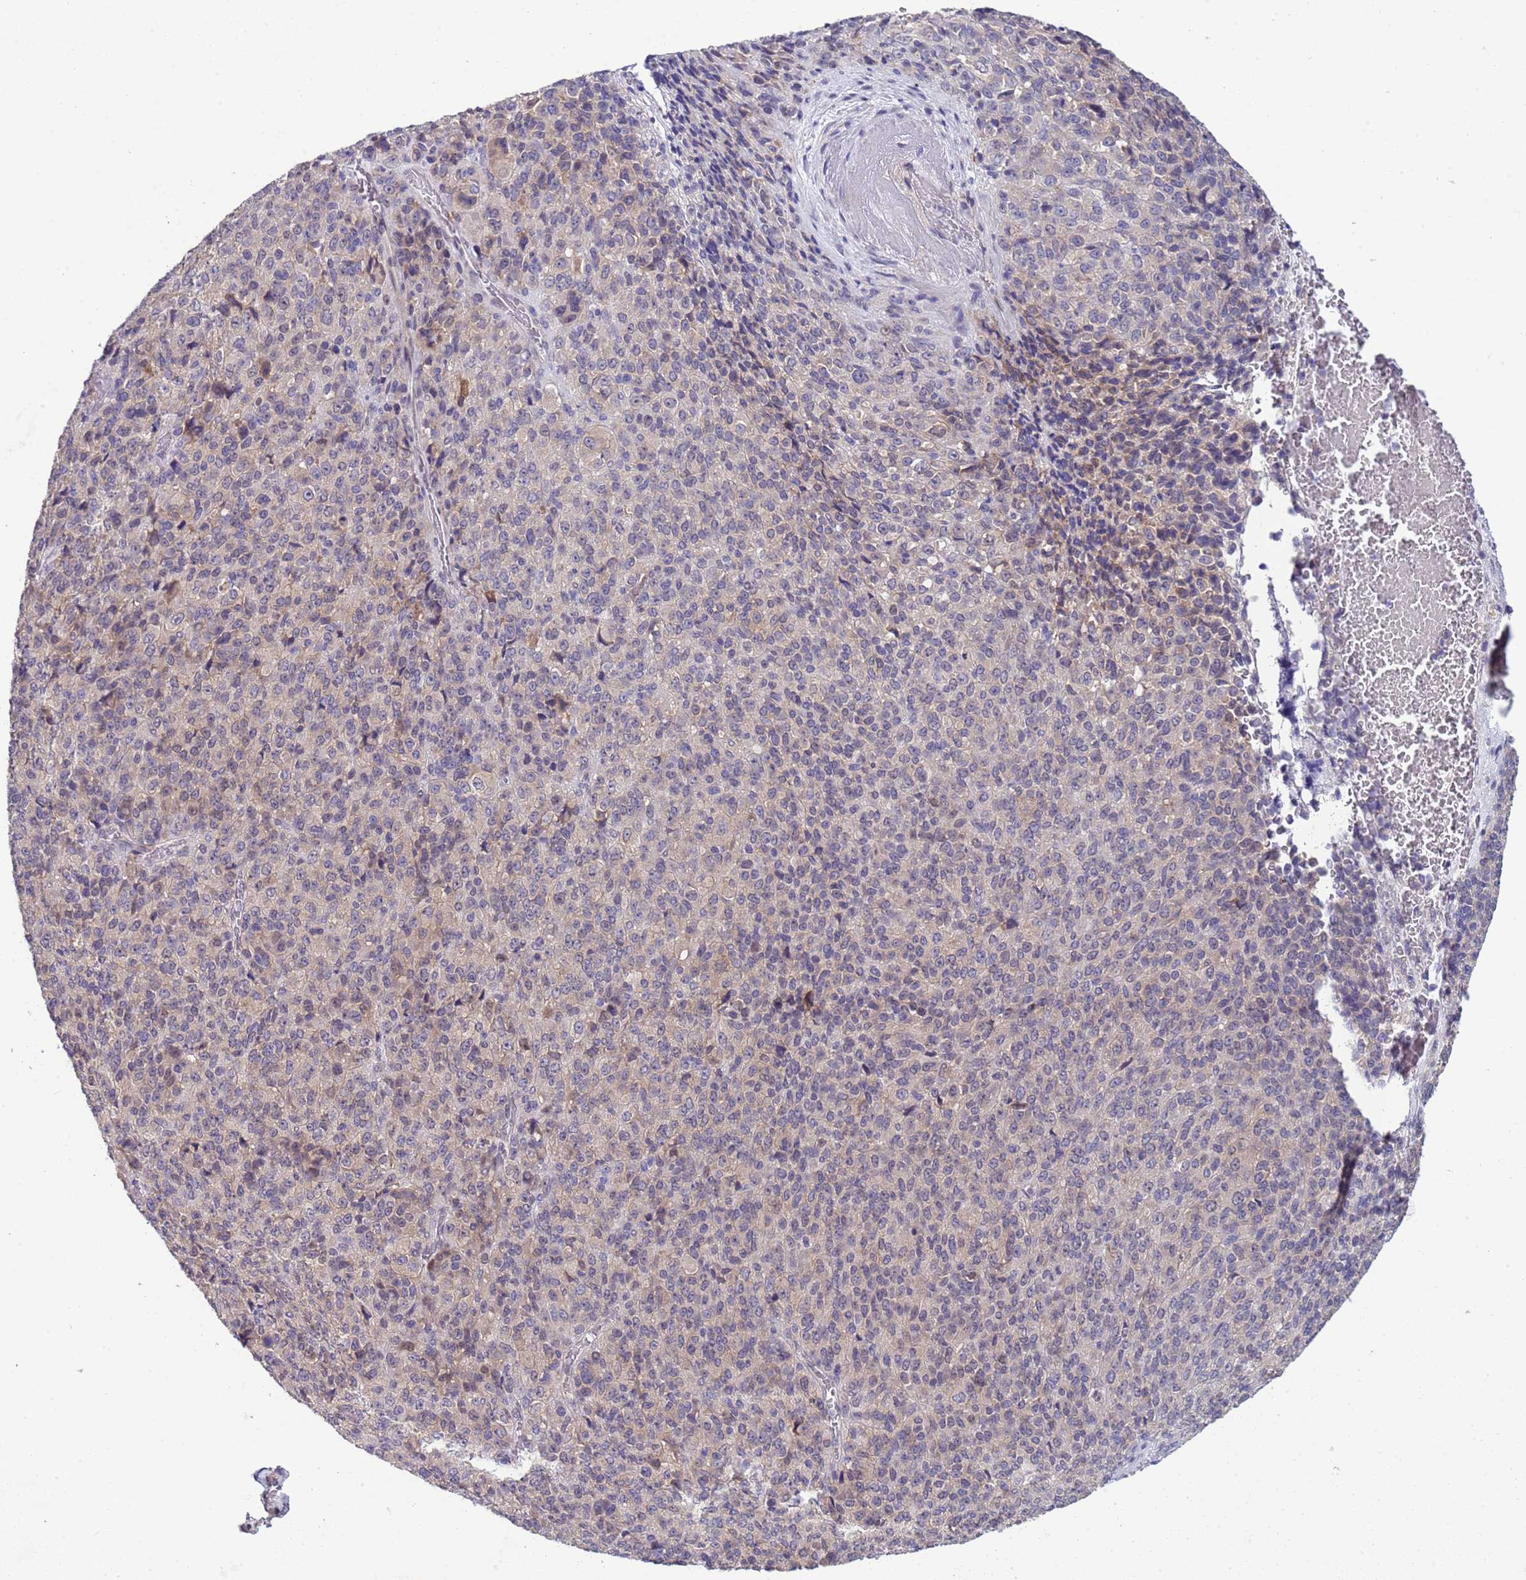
{"staining": {"intensity": "negative", "quantity": "none", "location": "none"}, "tissue": "melanoma", "cell_type": "Tumor cells", "image_type": "cancer", "snomed": [{"axis": "morphology", "description": "Malignant melanoma, Metastatic site"}, {"axis": "topography", "description": "Brain"}], "caption": "Immunohistochemical staining of malignant melanoma (metastatic site) shows no significant staining in tumor cells.", "gene": "TRMT10A", "patient": {"sex": "female", "age": 56}}